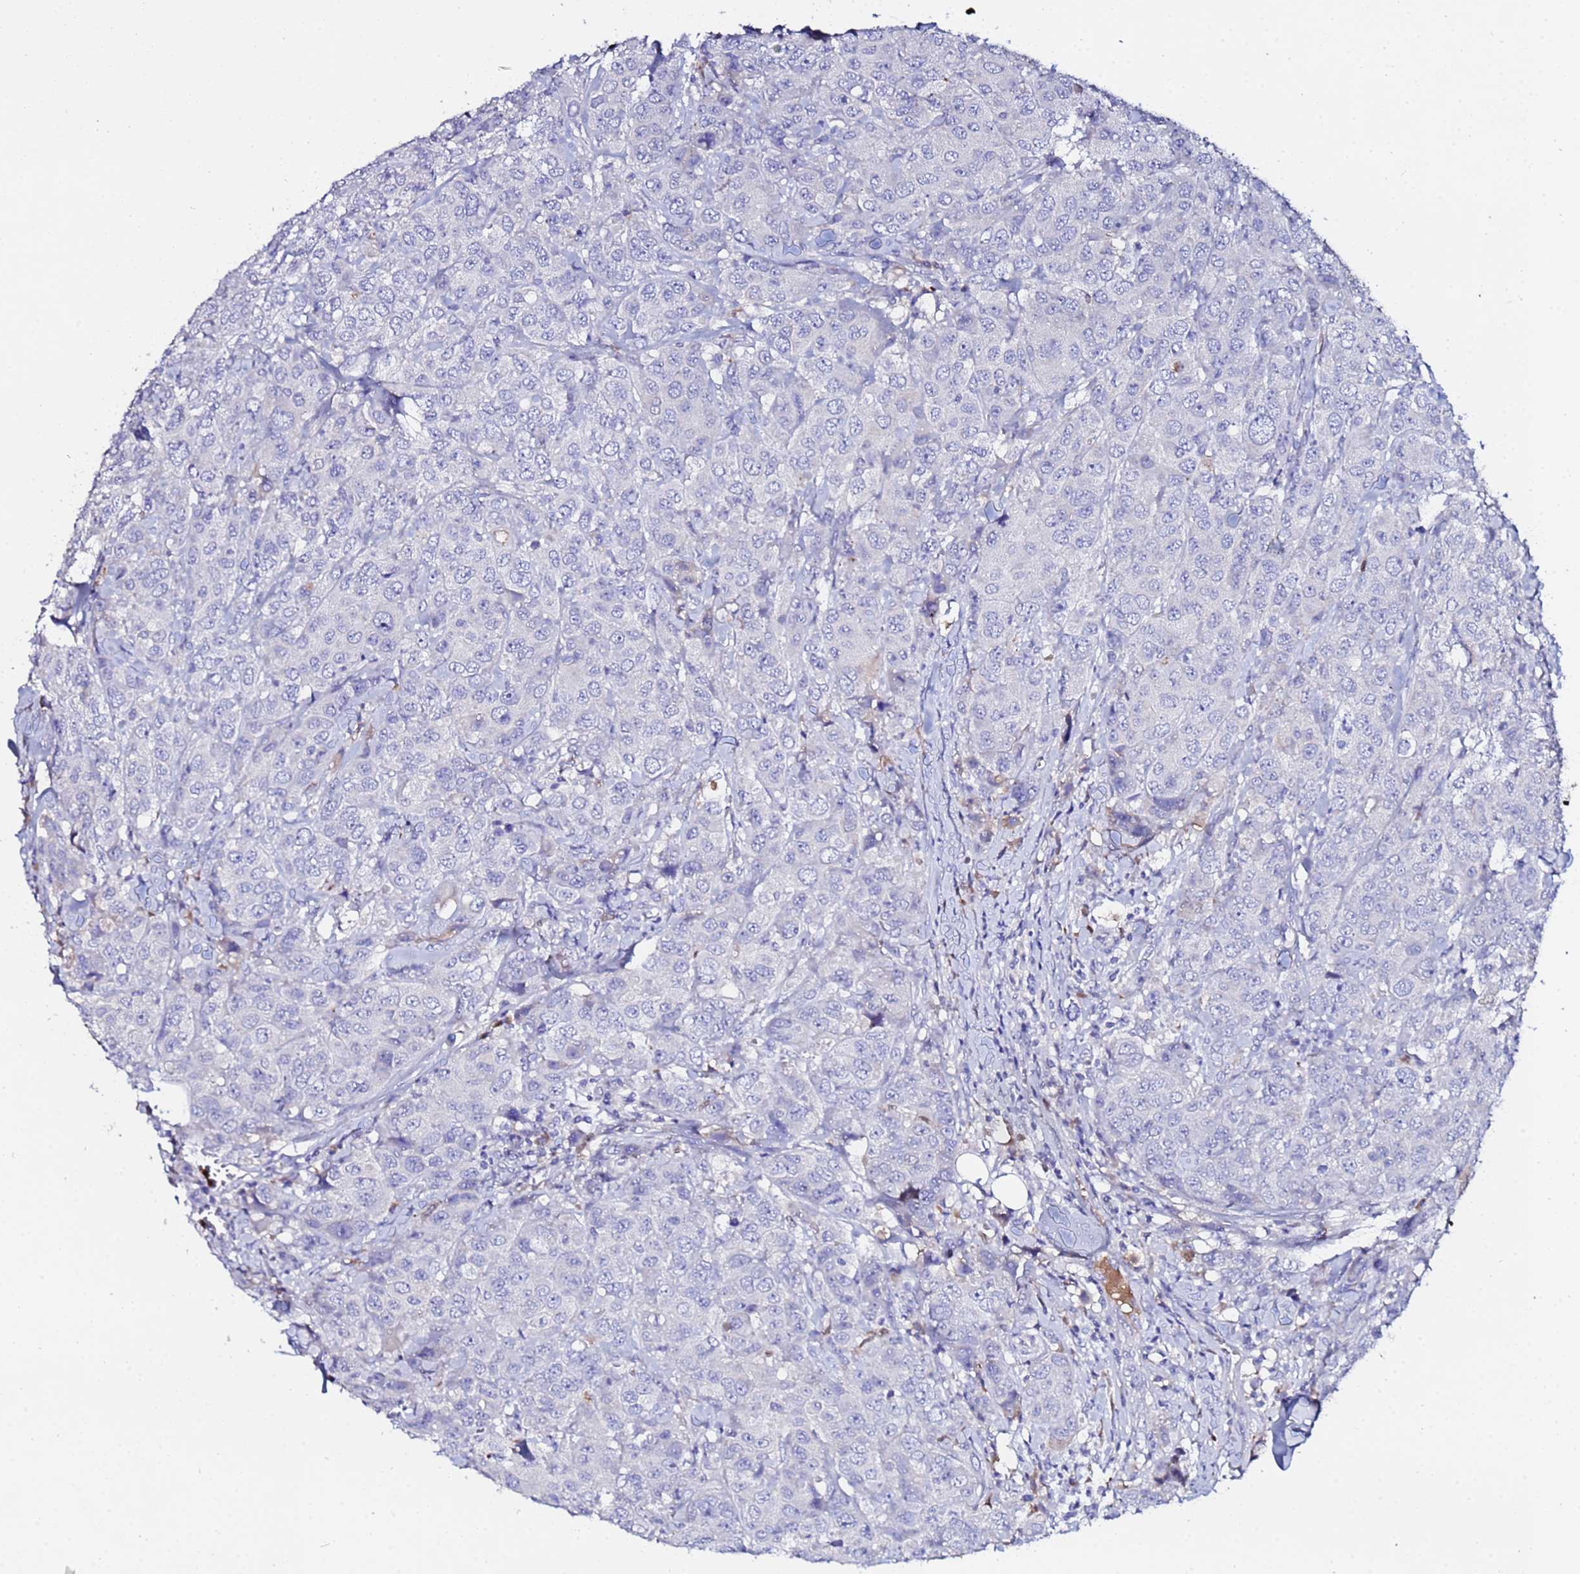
{"staining": {"intensity": "negative", "quantity": "none", "location": "none"}, "tissue": "breast cancer", "cell_type": "Tumor cells", "image_type": "cancer", "snomed": [{"axis": "morphology", "description": "Duct carcinoma"}, {"axis": "topography", "description": "Breast"}], "caption": "Infiltrating ductal carcinoma (breast) stained for a protein using IHC reveals no expression tumor cells.", "gene": "TUBAL3", "patient": {"sex": "female", "age": 43}}